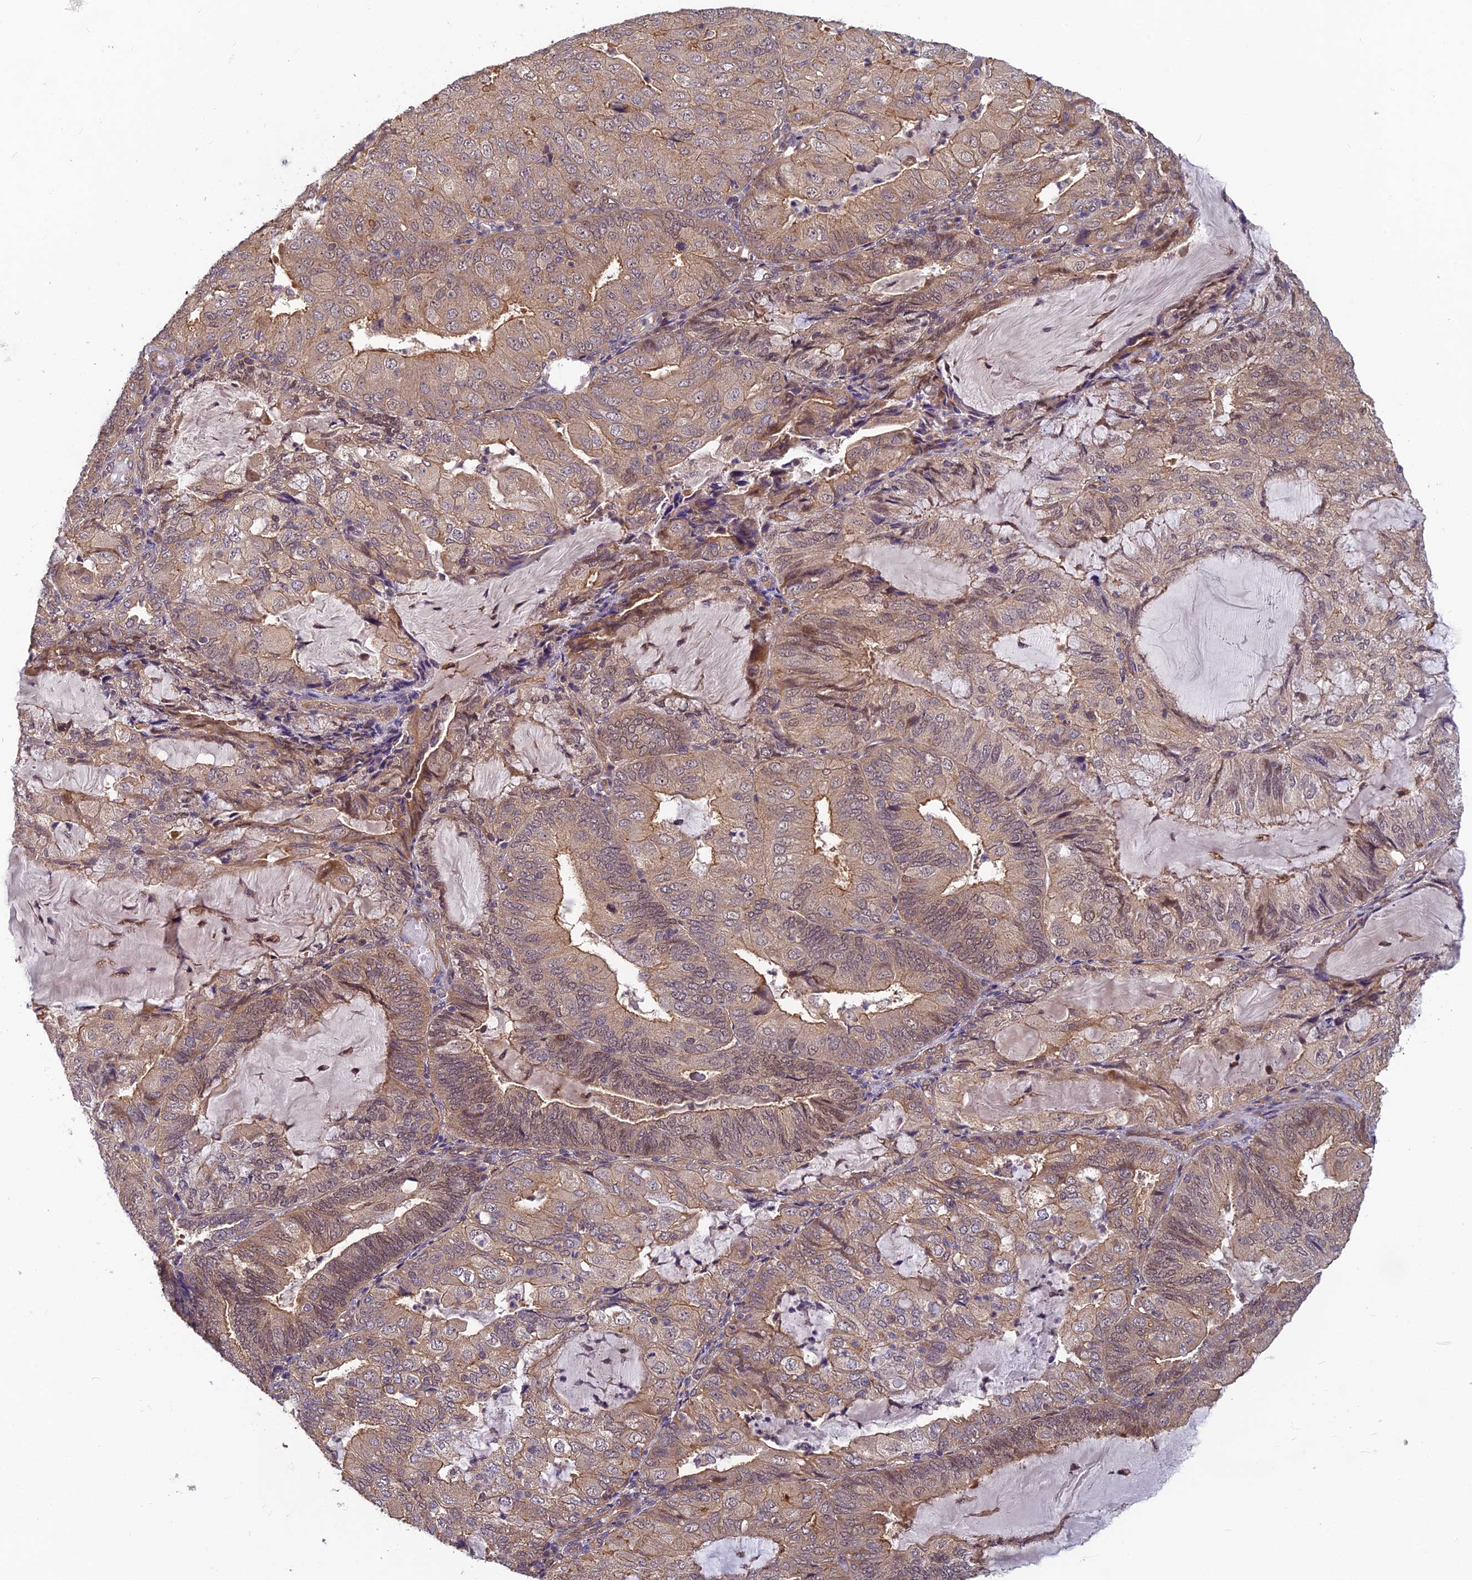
{"staining": {"intensity": "moderate", "quantity": ">75%", "location": "cytoplasmic/membranous"}, "tissue": "endometrial cancer", "cell_type": "Tumor cells", "image_type": "cancer", "snomed": [{"axis": "morphology", "description": "Adenocarcinoma, NOS"}, {"axis": "topography", "description": "Endometrium"}], "caption": "A brown stain shows moderate cytoplasmic/membranous staining of a protein in endometrial cancer (adenocarcinoma) tumor cells. The staining is performed using DAB brown chromogen to label protein expression. The nuclei are counter-stained blue using hematoxylin.", "gene": "PIKFYVE", "patient": {"sex": "female", "age": 81}}